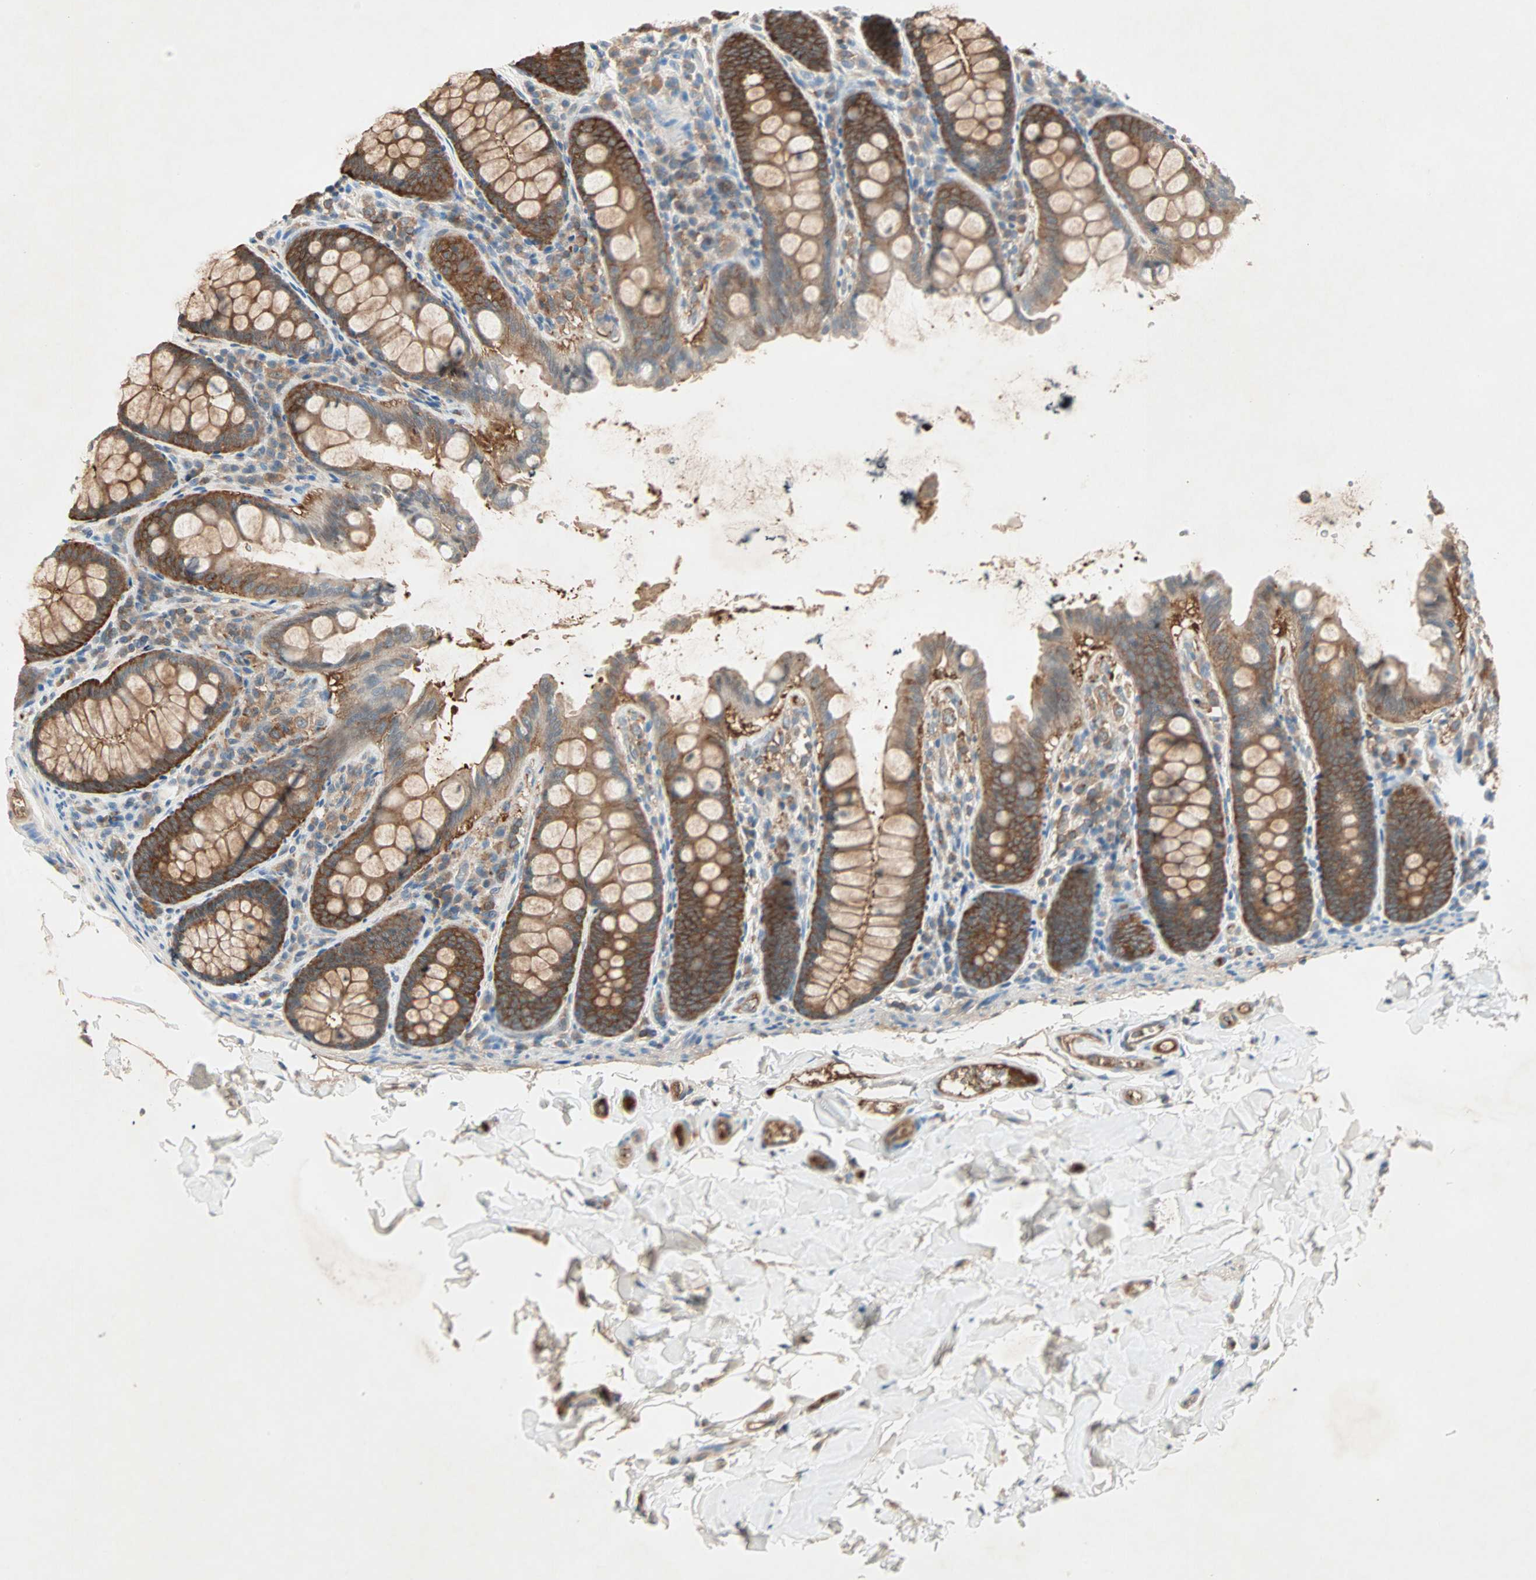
{"staining": {"intensity": "negative", "quantity": "none", "location": "none"}, "tissue": "colon", "cell_type": "Endothelial cells", "image_type": "normal", "snomed": [{"axis": "morphology", "description": "Normal tissue, NOS"}, {"axis": "topography", "description": "Colon"}], "caption": "The micrograph reveals no staining of endothelial cells in normal colon.", "gene": "TEC", "patient": {"sex": "female", "age": 61}}